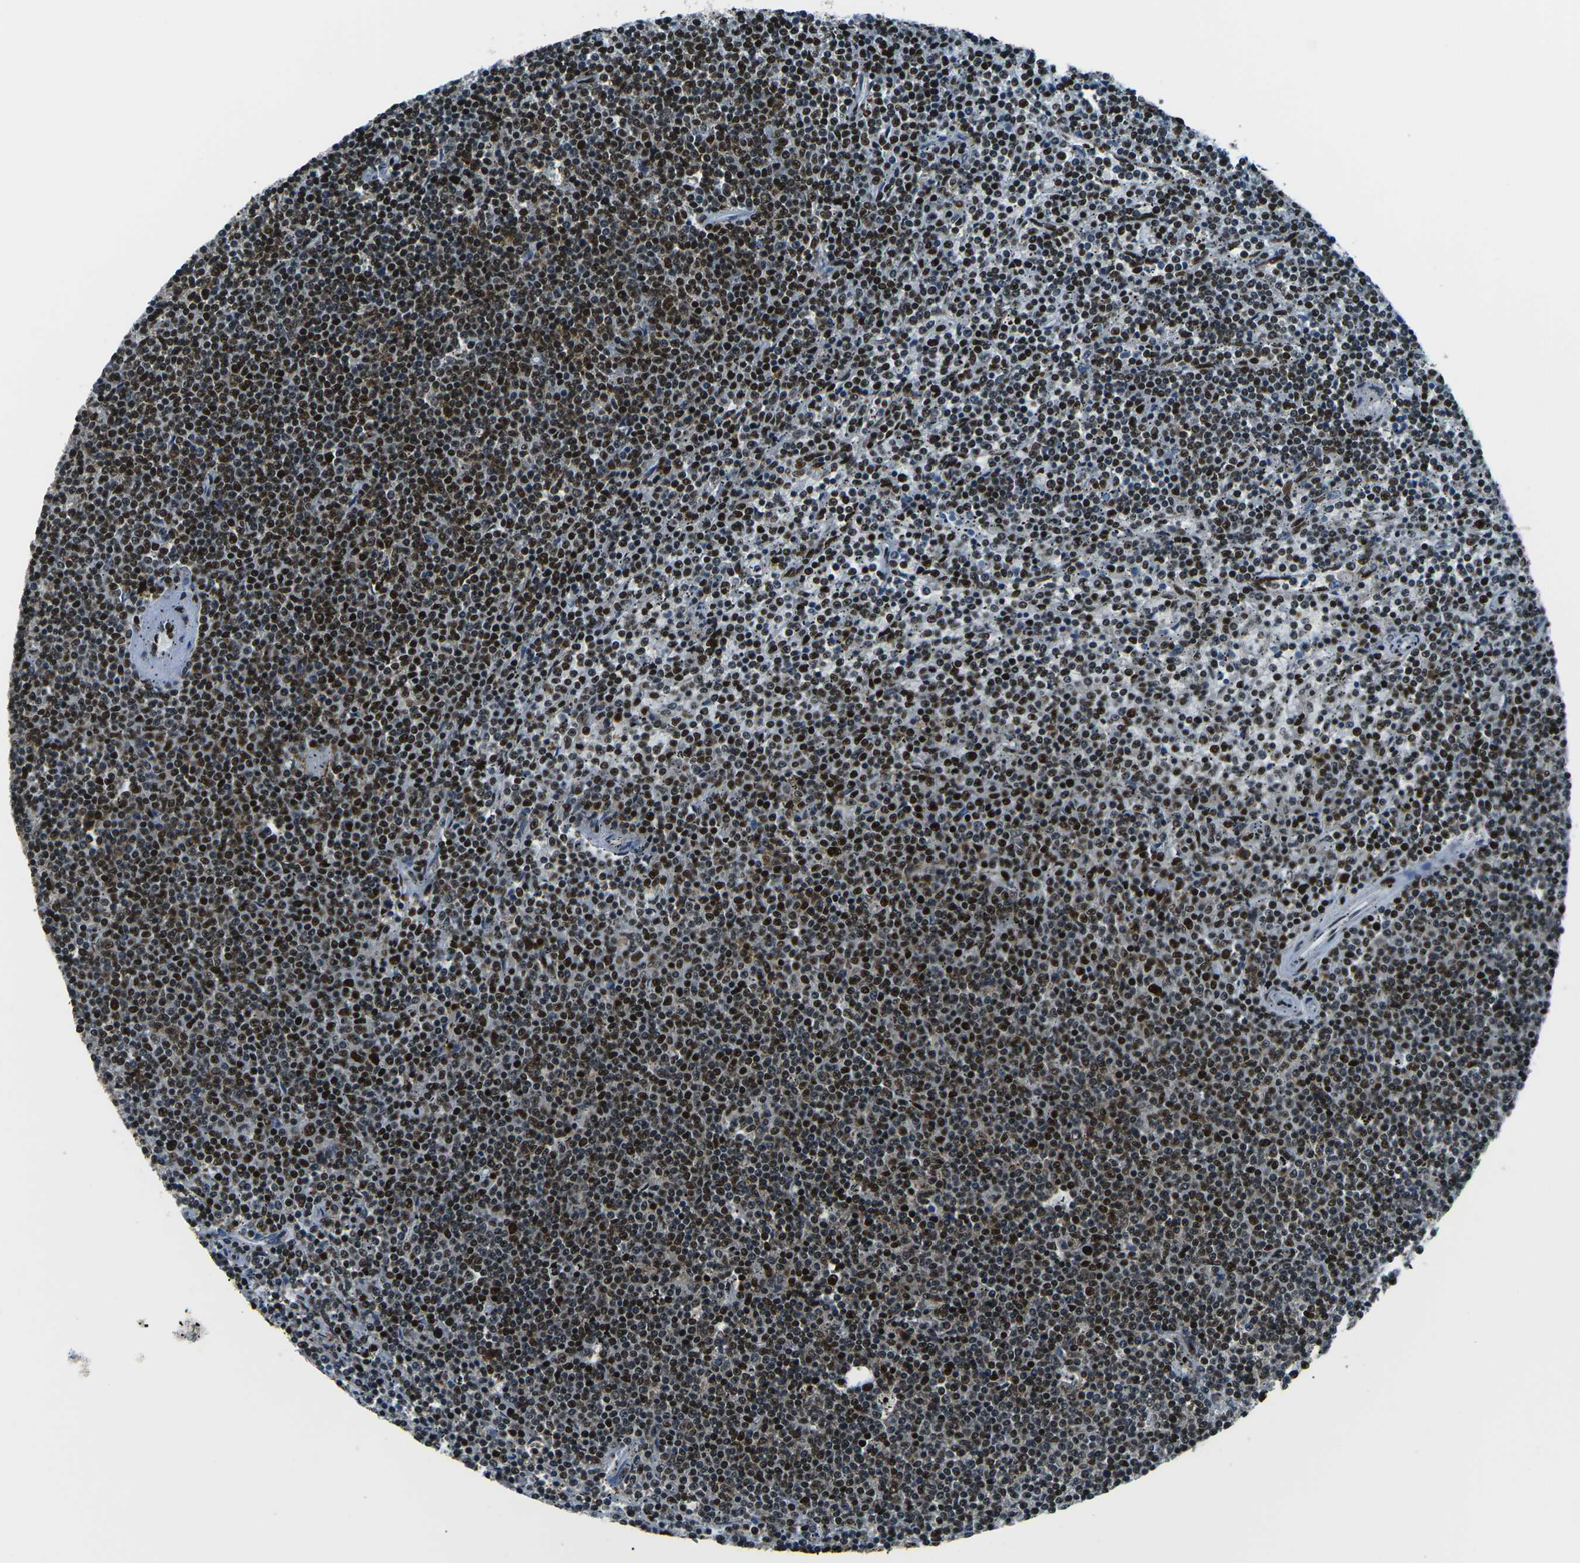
{"staining": {"intensity": "strong", "quantity": ">75%", "location": "nuclear"}, "tissue": "lymphoma", "cell_type": "Tumor cells", "image_type": "cancer", "snomed": [{"axis": "morphology", "description": "Malignant lymphoma, non-Hodgkin's type, Low grade"}, {"axis": "topography", "description": "Spleen"}], "caption": "Approximately >75% of tumor cells in malignant lymphoma, non-Hodgkin's type (low-grade) reveal strong nuclear protein staining as visualized by brown immunohistochemical staining.", "gene": "HNRNPL", "patient": {"sex": "female", "age": 50}}